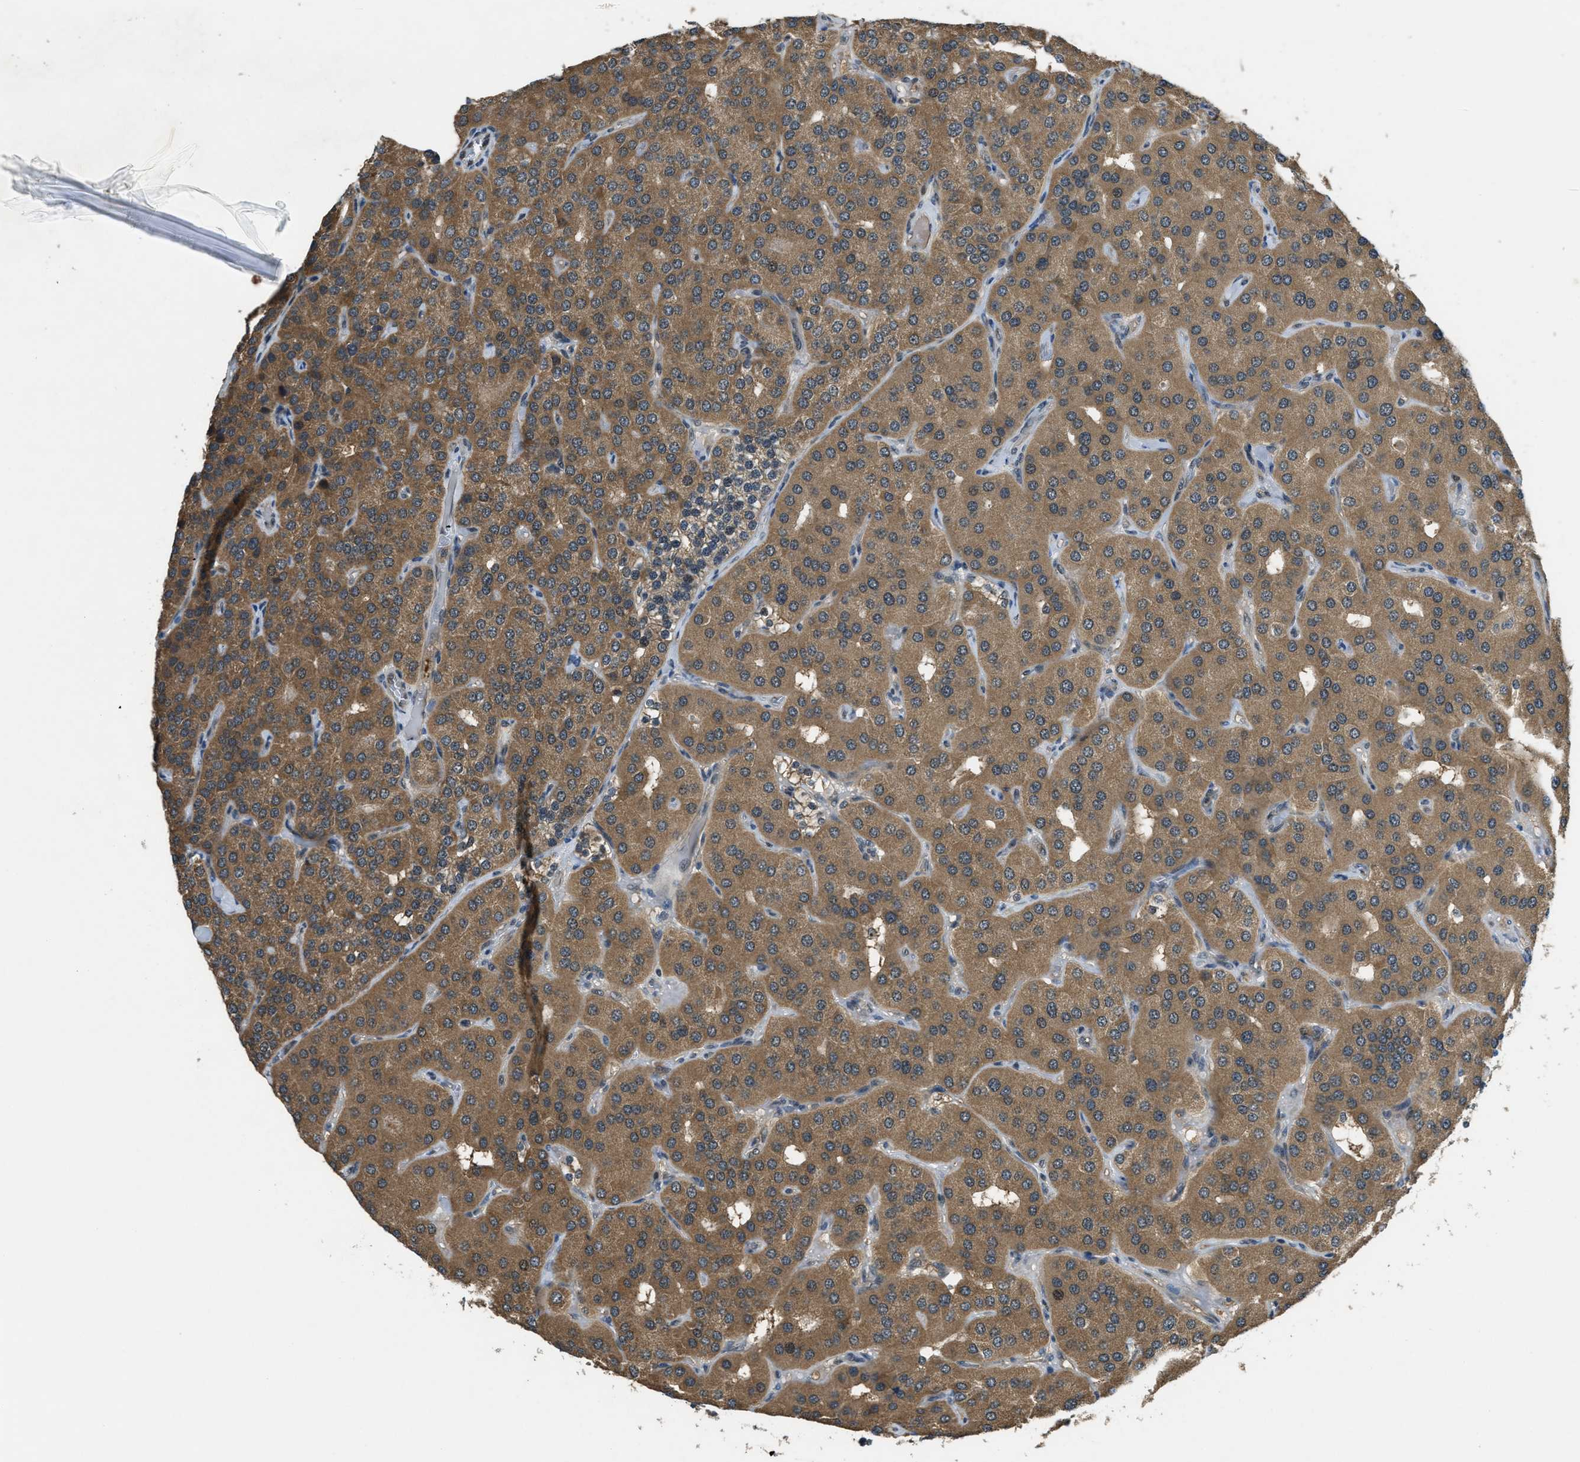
{"staining": {"intensity": "moderate", "quantity": ">75%", "location": "cytoplasmic/membranous"}, "tissue": "parathyroid gland", "cell_type": "Glandular cells", "image_type": "normal", "snomed": [{"axis": "morphology", "description": "Normal tissue, NOS"}, {"axis": "morphology", "description": "Adenoma, NOS"}, {"axis": "topography", "description": "Parathyroid gland"}], "caption": "Immunohistochemical staining of benign human parathyroid gland exhibits >75% levels of moderate cytoplasmic/membranous protein positivity in approximately >75% of glandular cells.", "gene": "DUSP6", "patient": {"sex": "female", "age": 86}}